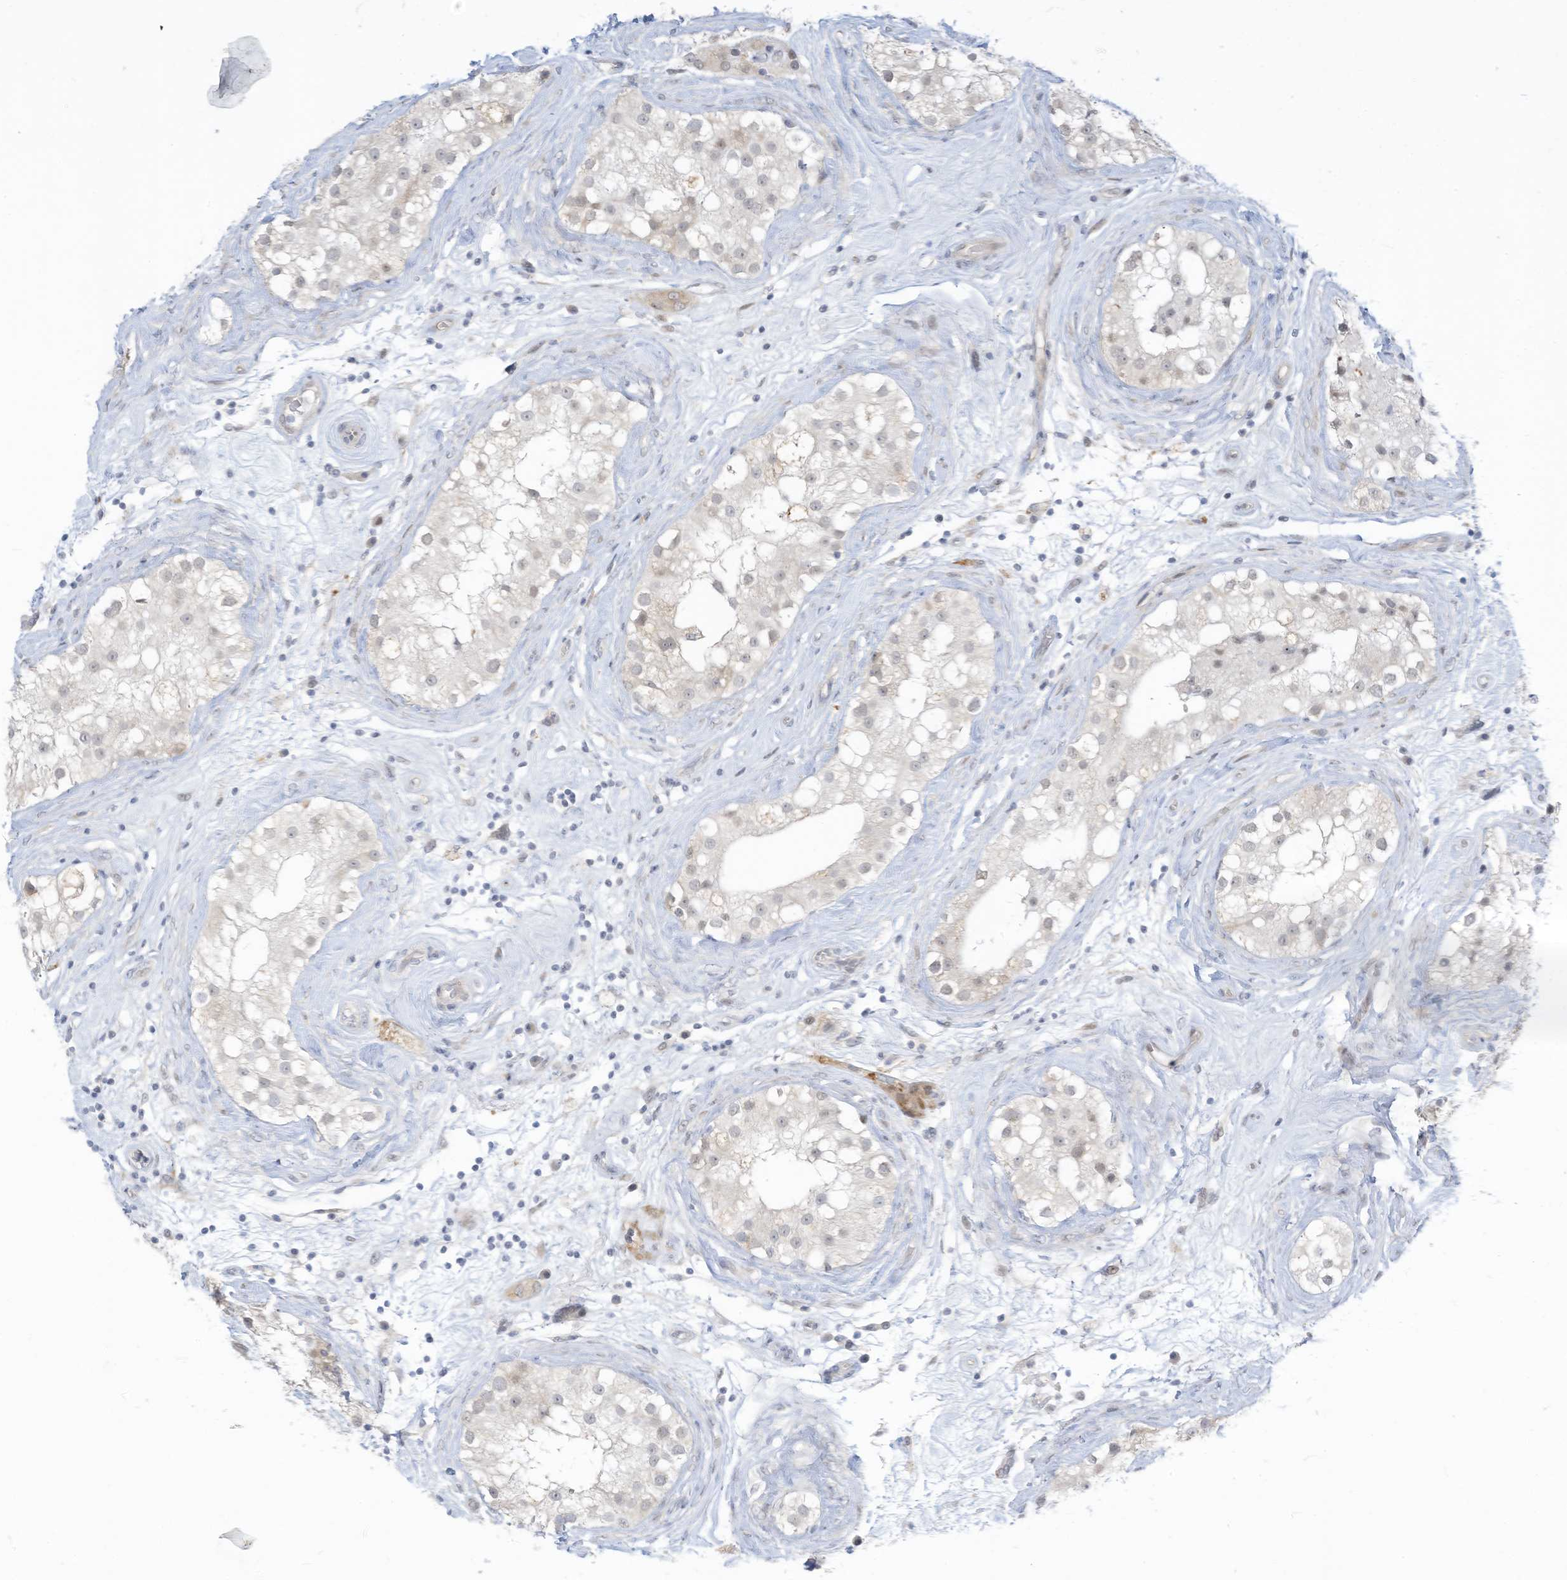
{"staining": {"intensity": "moderate", "quantity": "25%-75%", "location": "cytoplasmic/membranous"}, "tissue": "testis", "cell_type": "Cells in seminiferous ducts", "image_type": "normal", "snomed": [{"axis": "morphology", "description": "Normal tissue, NOS"}, {"axis": "topography", "description": "Testis"}], "caption": "Immunohistochemistry of normal human testis reveals medium levels of moderate cytoplasmic/membranous staining in approximately 25%-75% of cells in seminiferous ducts.", "gene": "ASPRV1", "patient": {"sex": "male", "age": 84}}